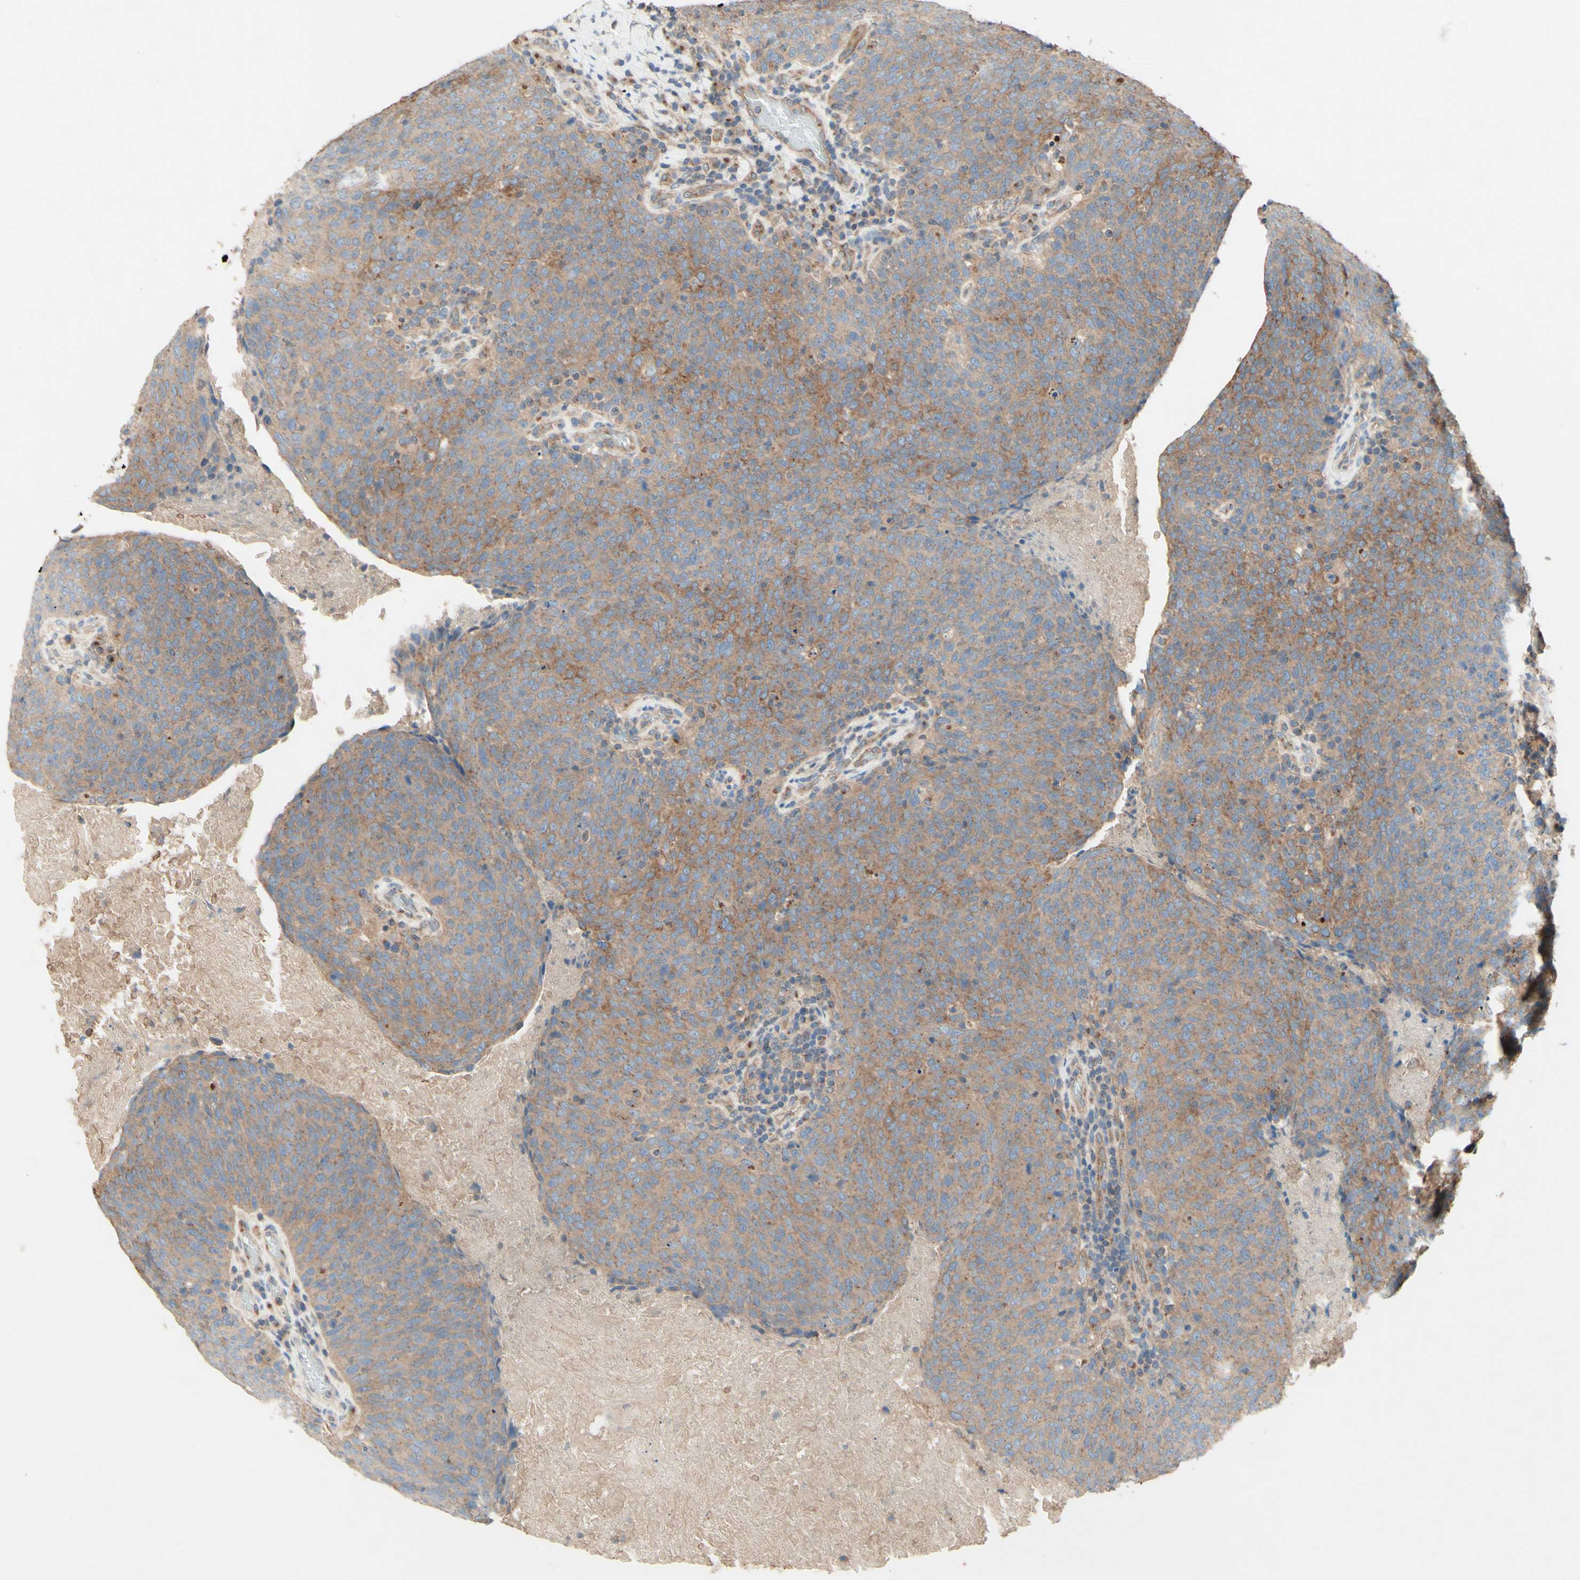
{"staining": {"intensity": "moderate", "quantity": ">75%", "location": "cytoplasmic/membranous"}, "tissue": "head and neck cancer", "cell_type": "Tumor cells", "image_type": "cancer", "snomed": [{"axis": "morphology", "description": "Squamous cell carcinoma, NOS"}, {"axis": "morphology", "description": "Squamous cell carcinoma, metastatic, NOS"}, {"axis": "topography", "description": "Lymph node"}, {"axis": "topography", "description": "Head-Neck"}], "caption": "Immunohistochemical staining of head and neck cancer (metastatic squamous cell carcinoma) shows medium levels of moderate cytoplasmic/membranous protein positivity in about >75% of tumor cells. The protein is stained brown, and the nuclei are stained in blue (DAB (3,3'-diaminobenzidine) IHC with brightfield microscopy, high magnification).", "gene": "MTM1", "patient": {"sex": "male", "age": 62}}